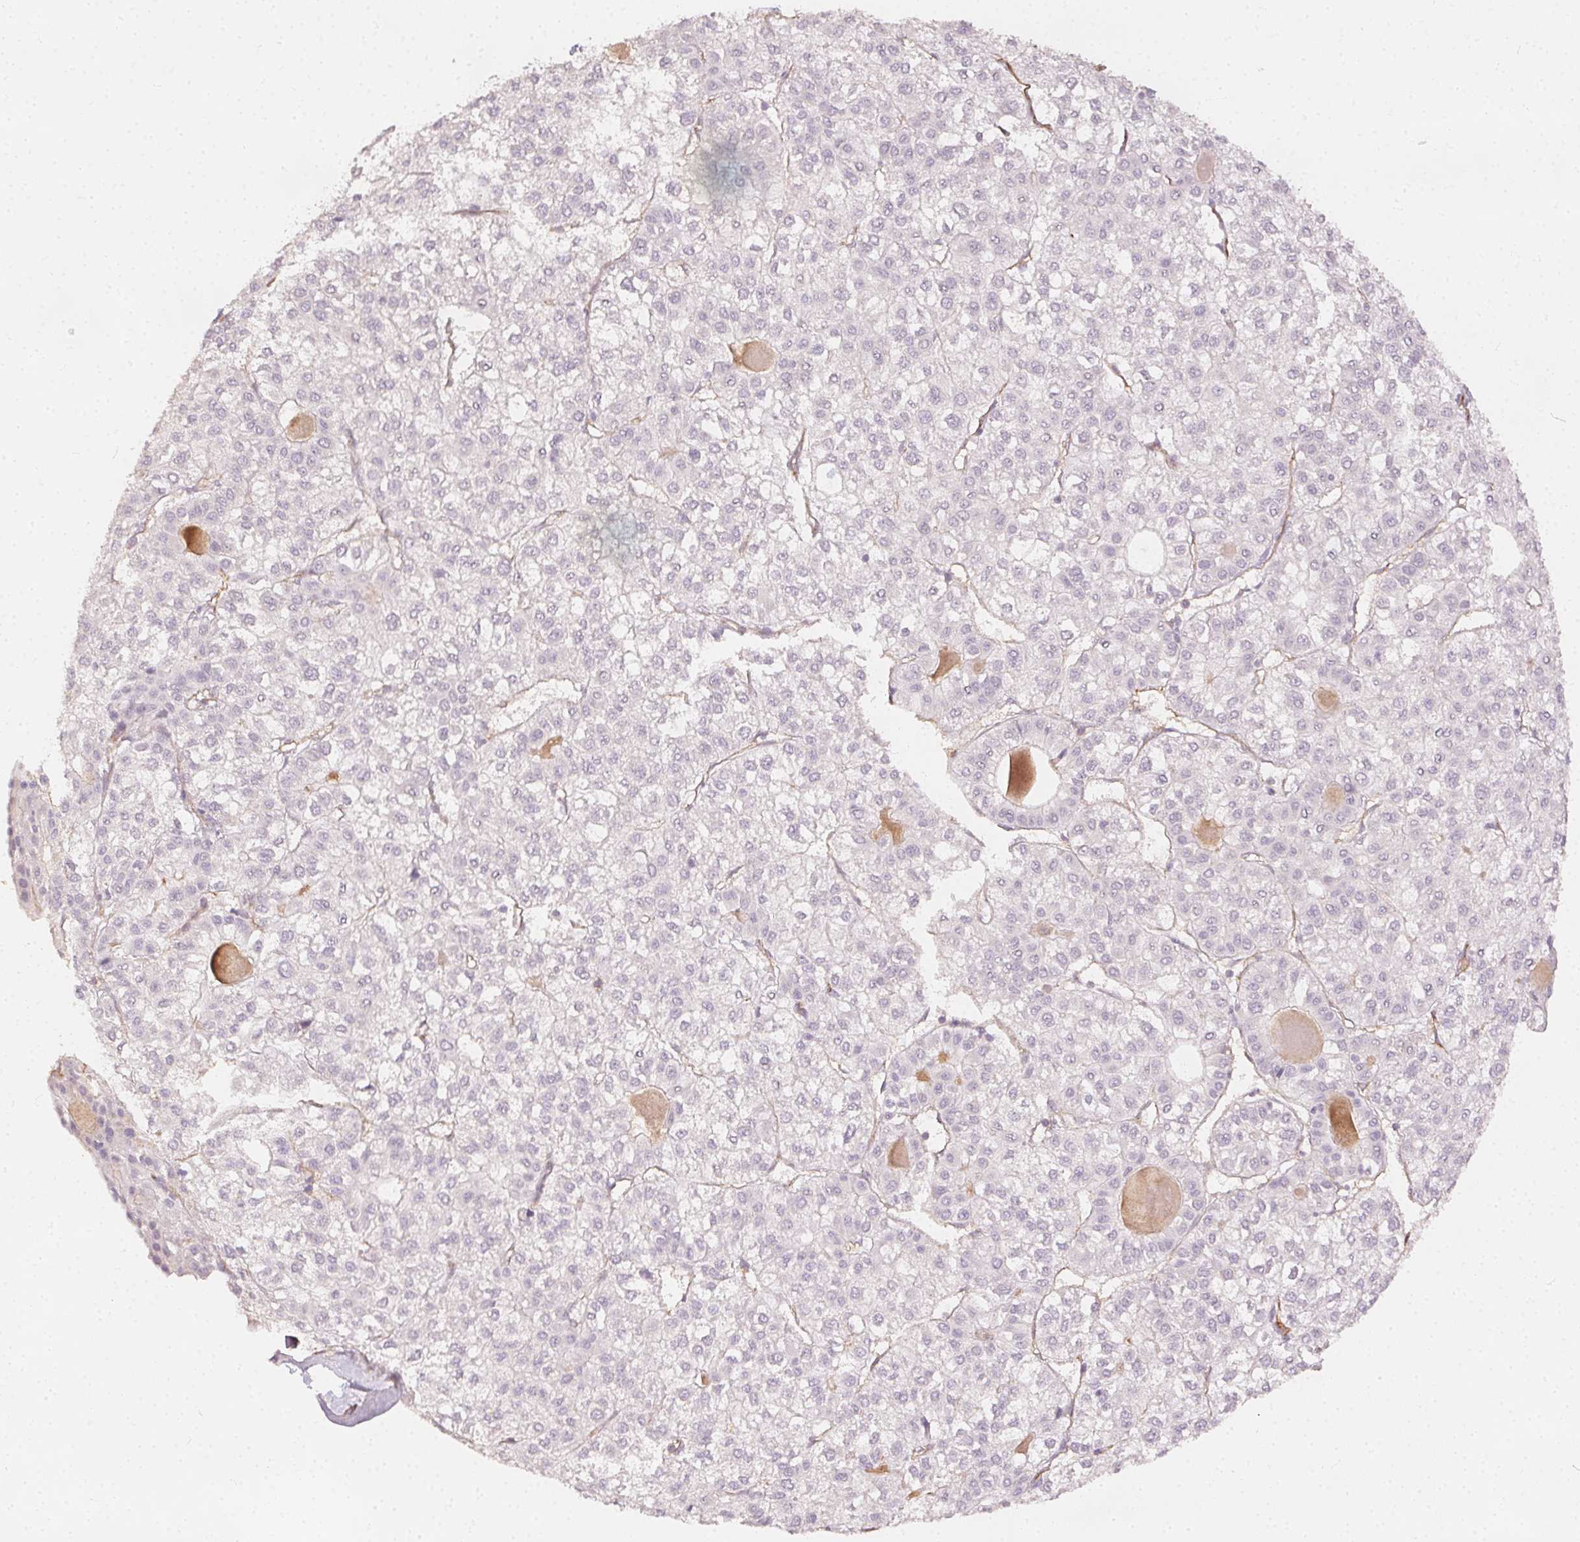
{"staining": {"intensity": "negative", "quantity": "none", "location": "none"}, "tissue": "liver cancer", "cell_type": "Tumor cells", "image_type": "cancer", "snomed": [{"axis": "morphology", "description": "Carcinoma, Hepatocellular, NOS"}, {"axis": "topography", "description": "Liver"}], "caption": "Liver cancer (hepatocellular carcinoma) stained for a protein using immunohistochemistry (IHC) displays no staining tumor cells.", "gene": "PODXL", "patient": {"sex": "female", "age": 43}}